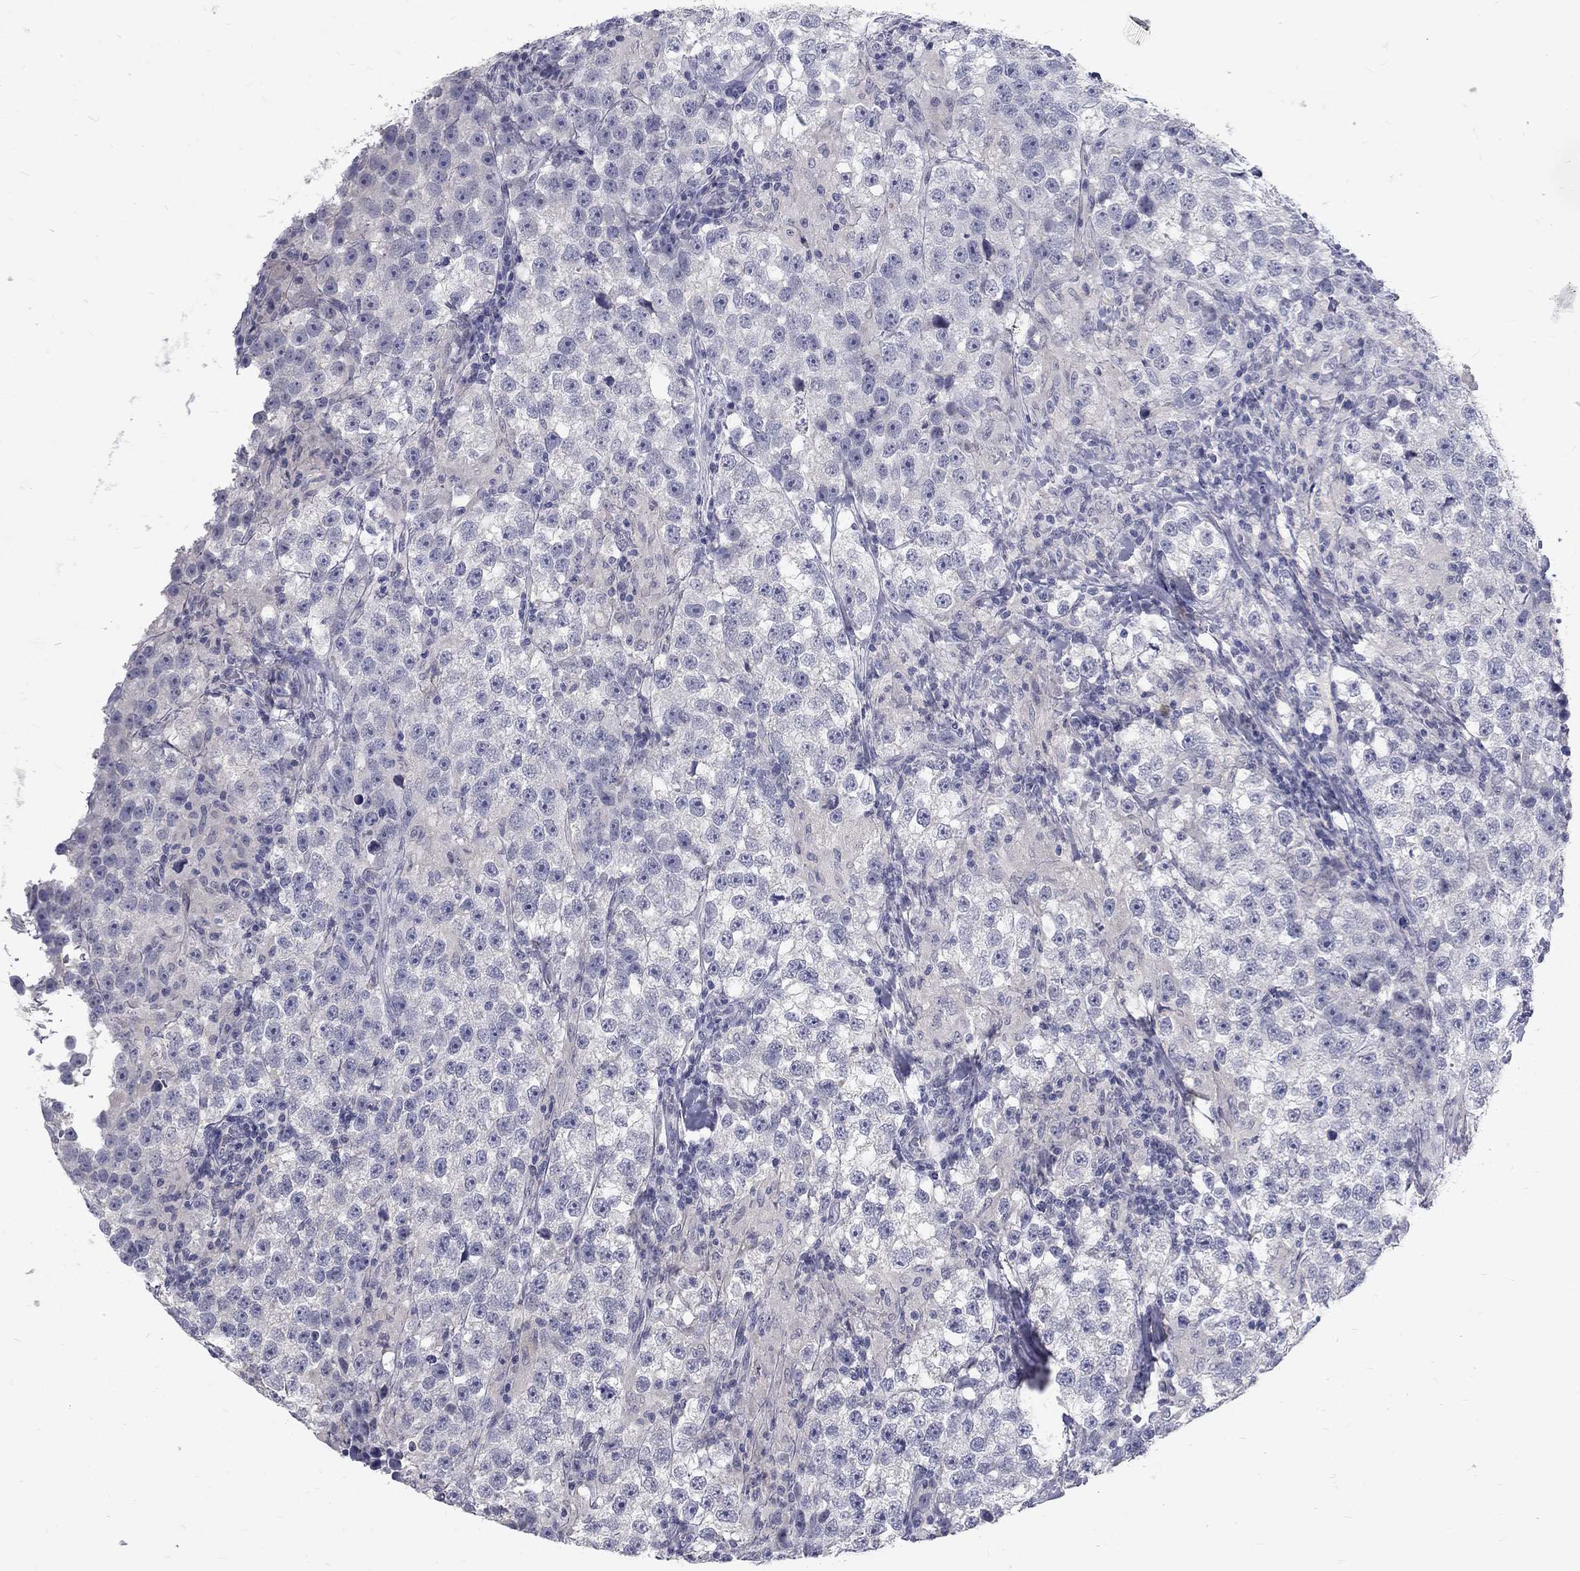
{"staining": {"intensity": "negative", "quantity": "none", "location": "none"}, "tissue": "testis cancer", "cell_type": "Tumor cells", "image_type": "cancer", "snomed": [{"axis": "morphology", "description": "Seminoma, NOS"}, {"axis": "topography", "description": "Testis"}], "caption": "Immunohistochemical staining of testis seminoma shows no significant staining in tumor cells. Nuclei are stained in blue.", "gene": "NOS1", "patient": {"sex": "male", "age": 46}}